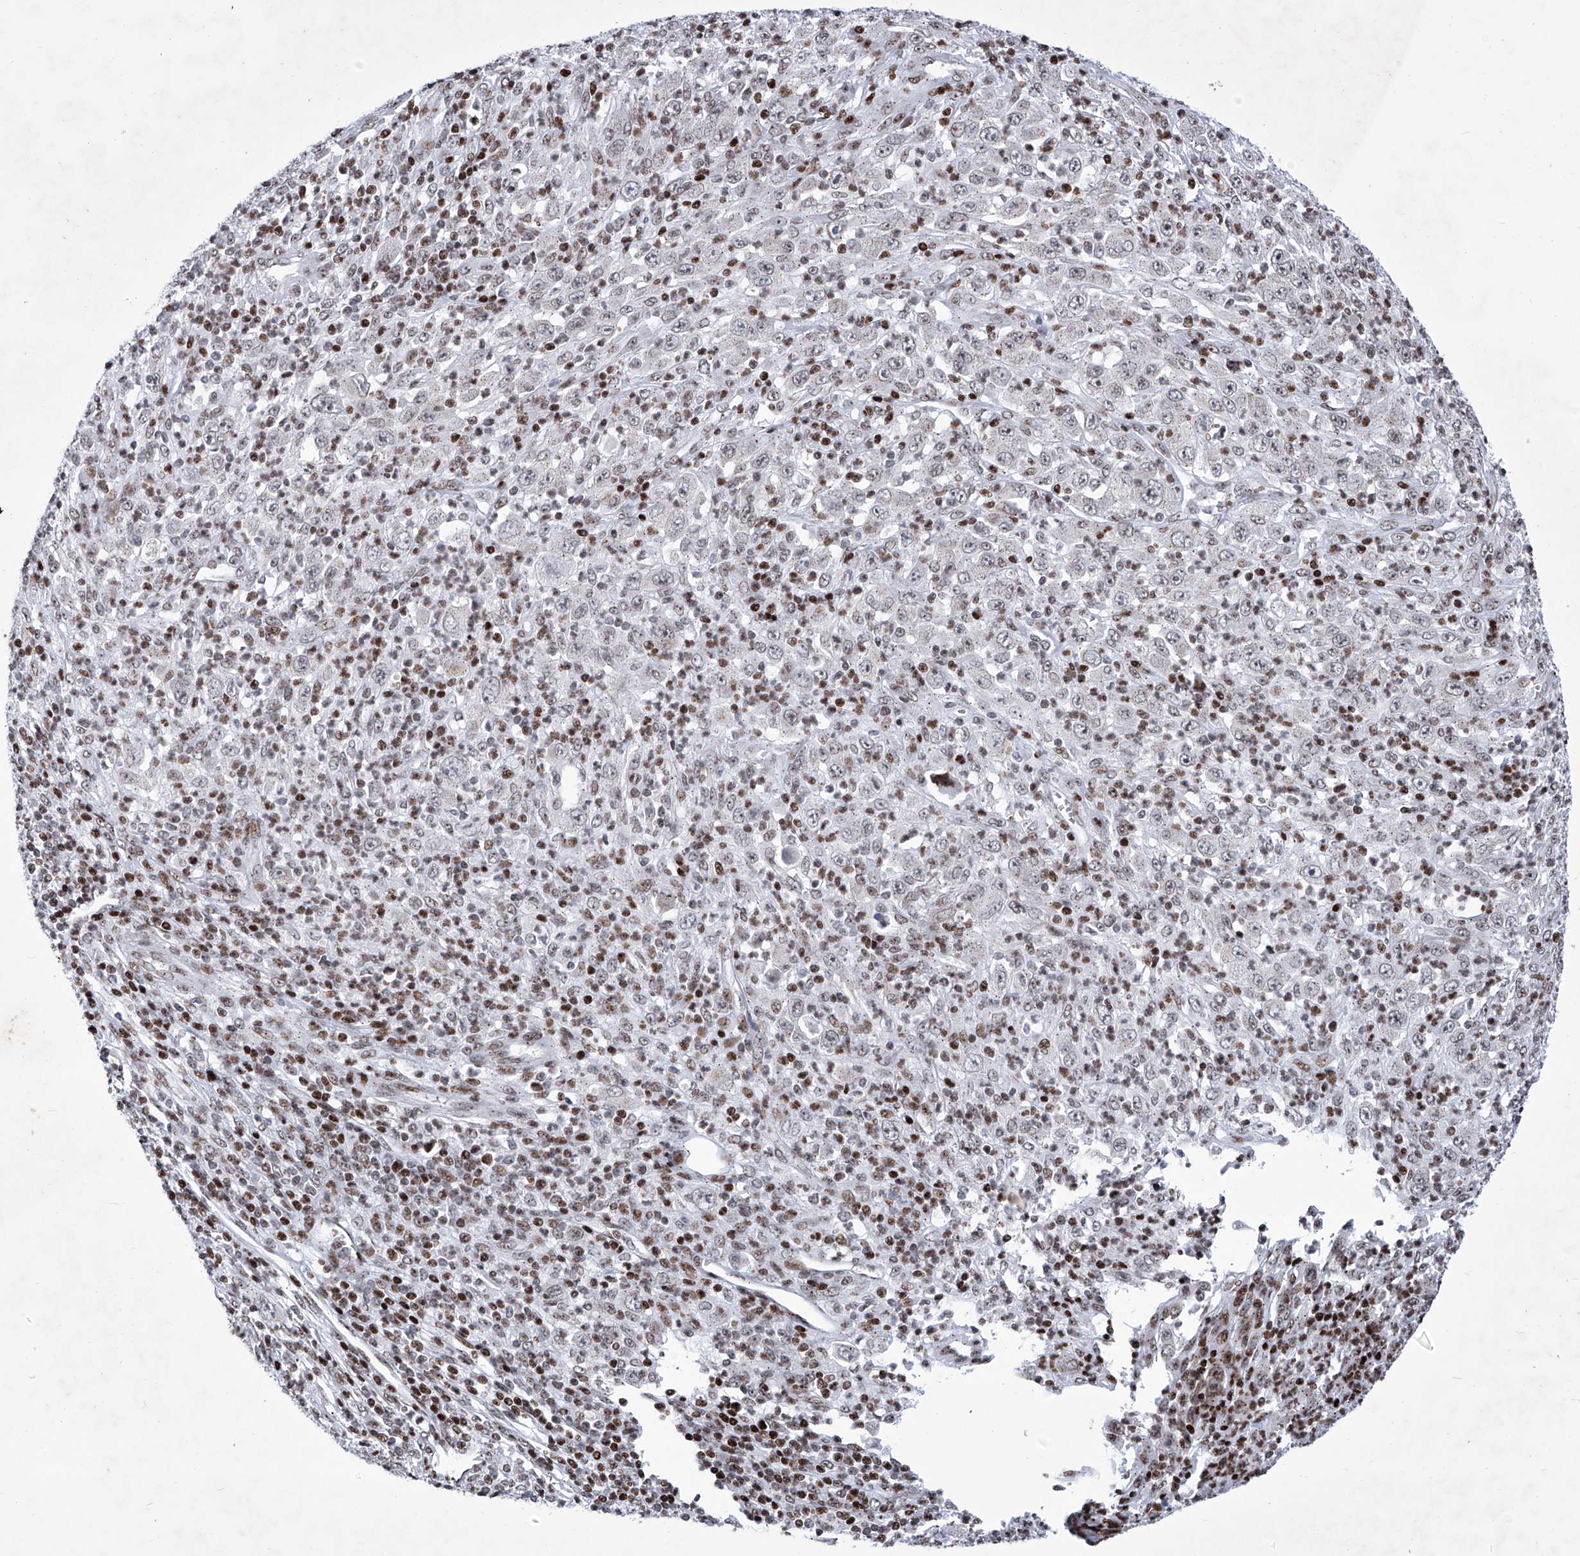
{"staining": {"intensity": "weak", "quantity": "<25%", "location": "nuclear"}, "tissue": "melanoma", "cell_type": "Tumor cells", "image_type": "cancer", "snomed": [{"axis": "morphology", "description": "Malignant melanoma, Metastatic site"}, {"axis": "topography", "description": "Skin"}], "caption": "Immunohistochemistry of malignant melanoma (metastatic site) demonstrates no staining in tumor cells. Nuclei are stained in blue.", "gene": "HEY2", "patient": {"sex": "female", "age": 56}}